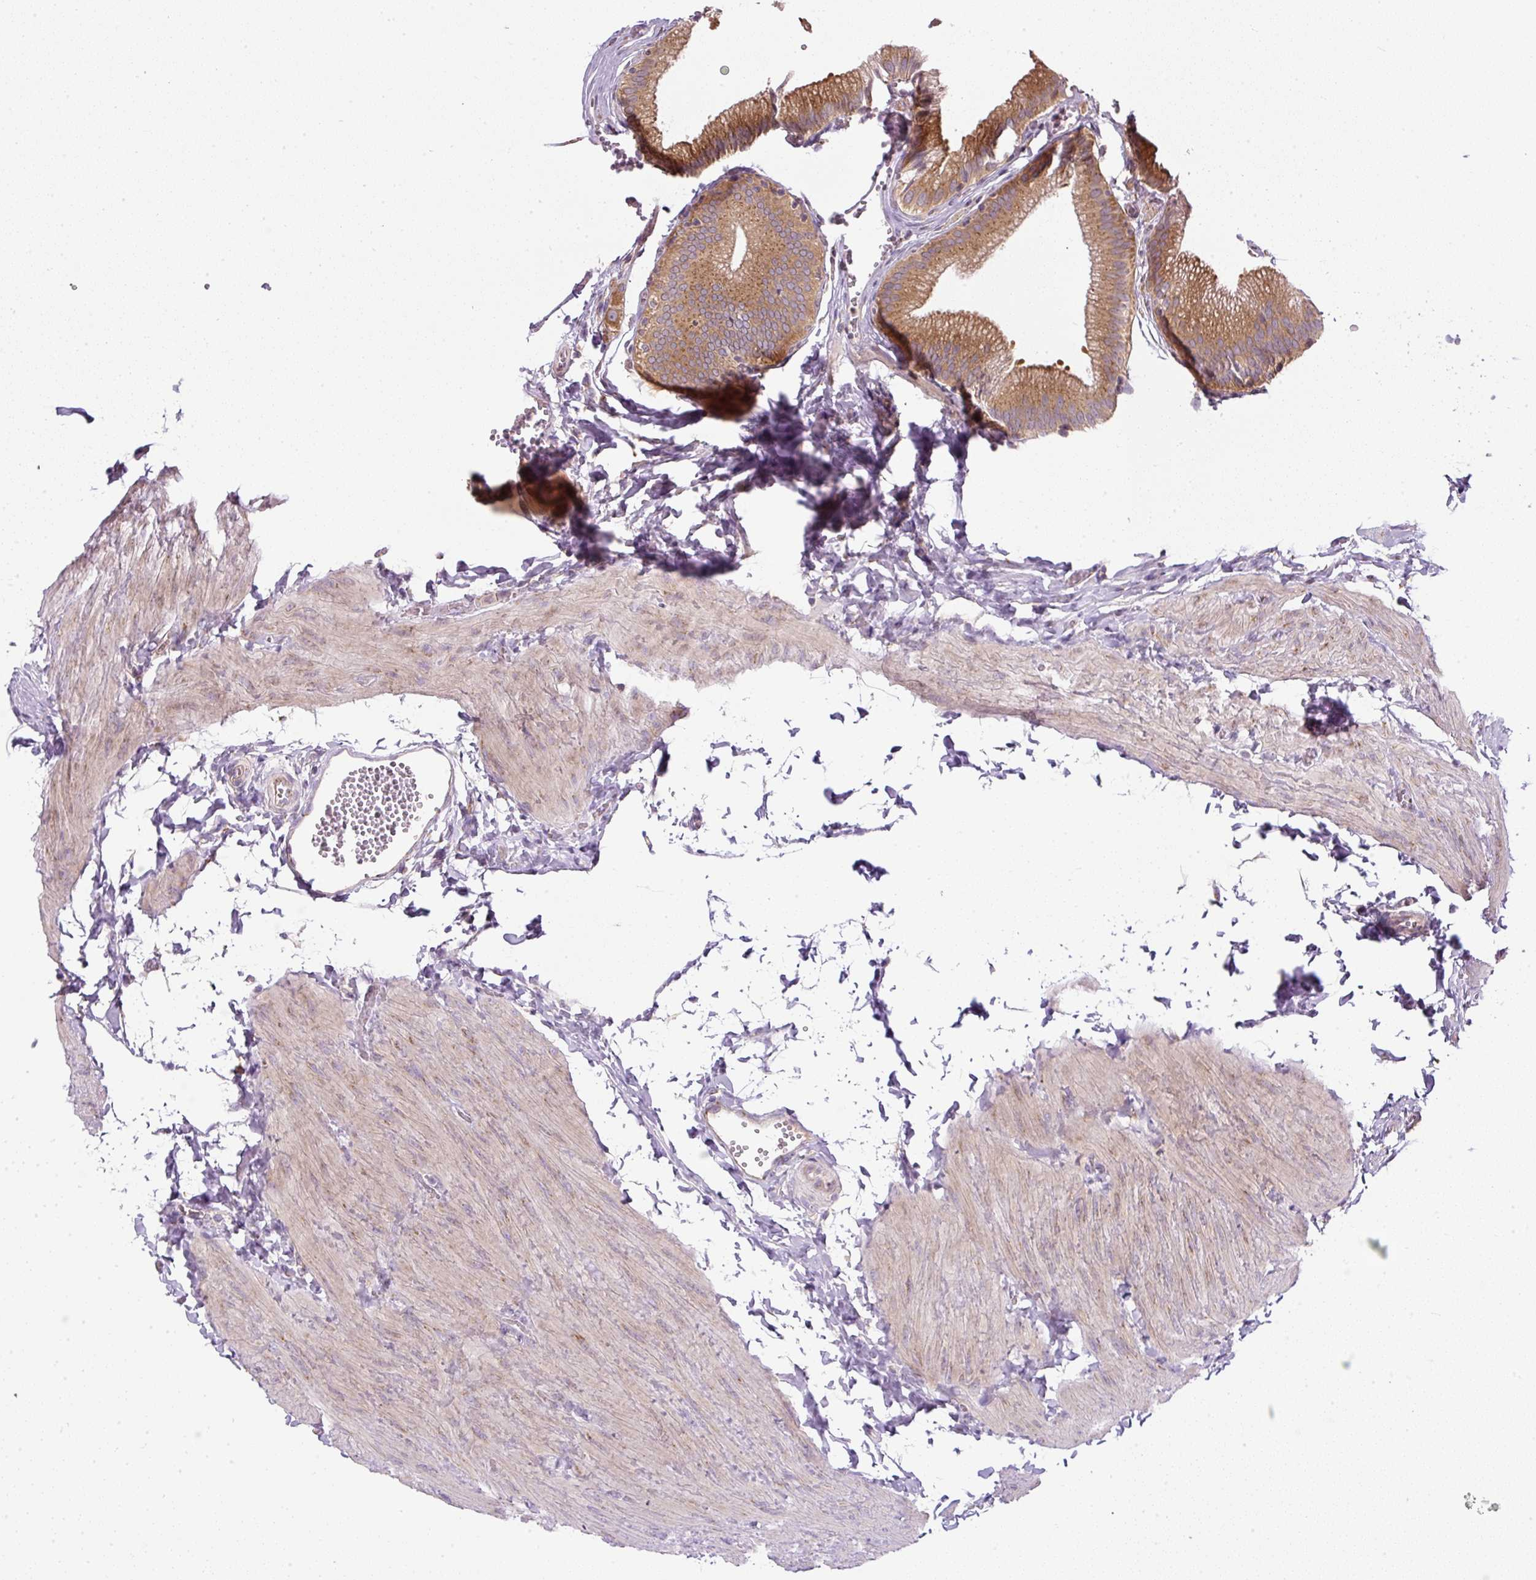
{"staining": {"intensity": "strong", "quantity": ">75%", "location": "cytoplasmic/membranous"}, "tissue": "gallbladder", "cell_type": "Glandular cells", "image_type": "normal", "snomed": [{"axis": "morphology", "description": "Normal tissue, NOS"}, {"axis": "topography", "description": "Gallbladder"}, {"axis": "topography", "description": "Peripheral nerve tissue"}], "caption": "Gallbladder was stained to show a protein in brown. There is high levels of strong cytoplasmic/membranous expression in approximately >75% of glandular cells. Using DAB (3,3'-diaminobenzidine) (brown) and hematoxylin (blue) stains, captured at high magnification using brightfield microscopy.", "gene": "MLX", "patient": {"sex": "male", "age": 17}}